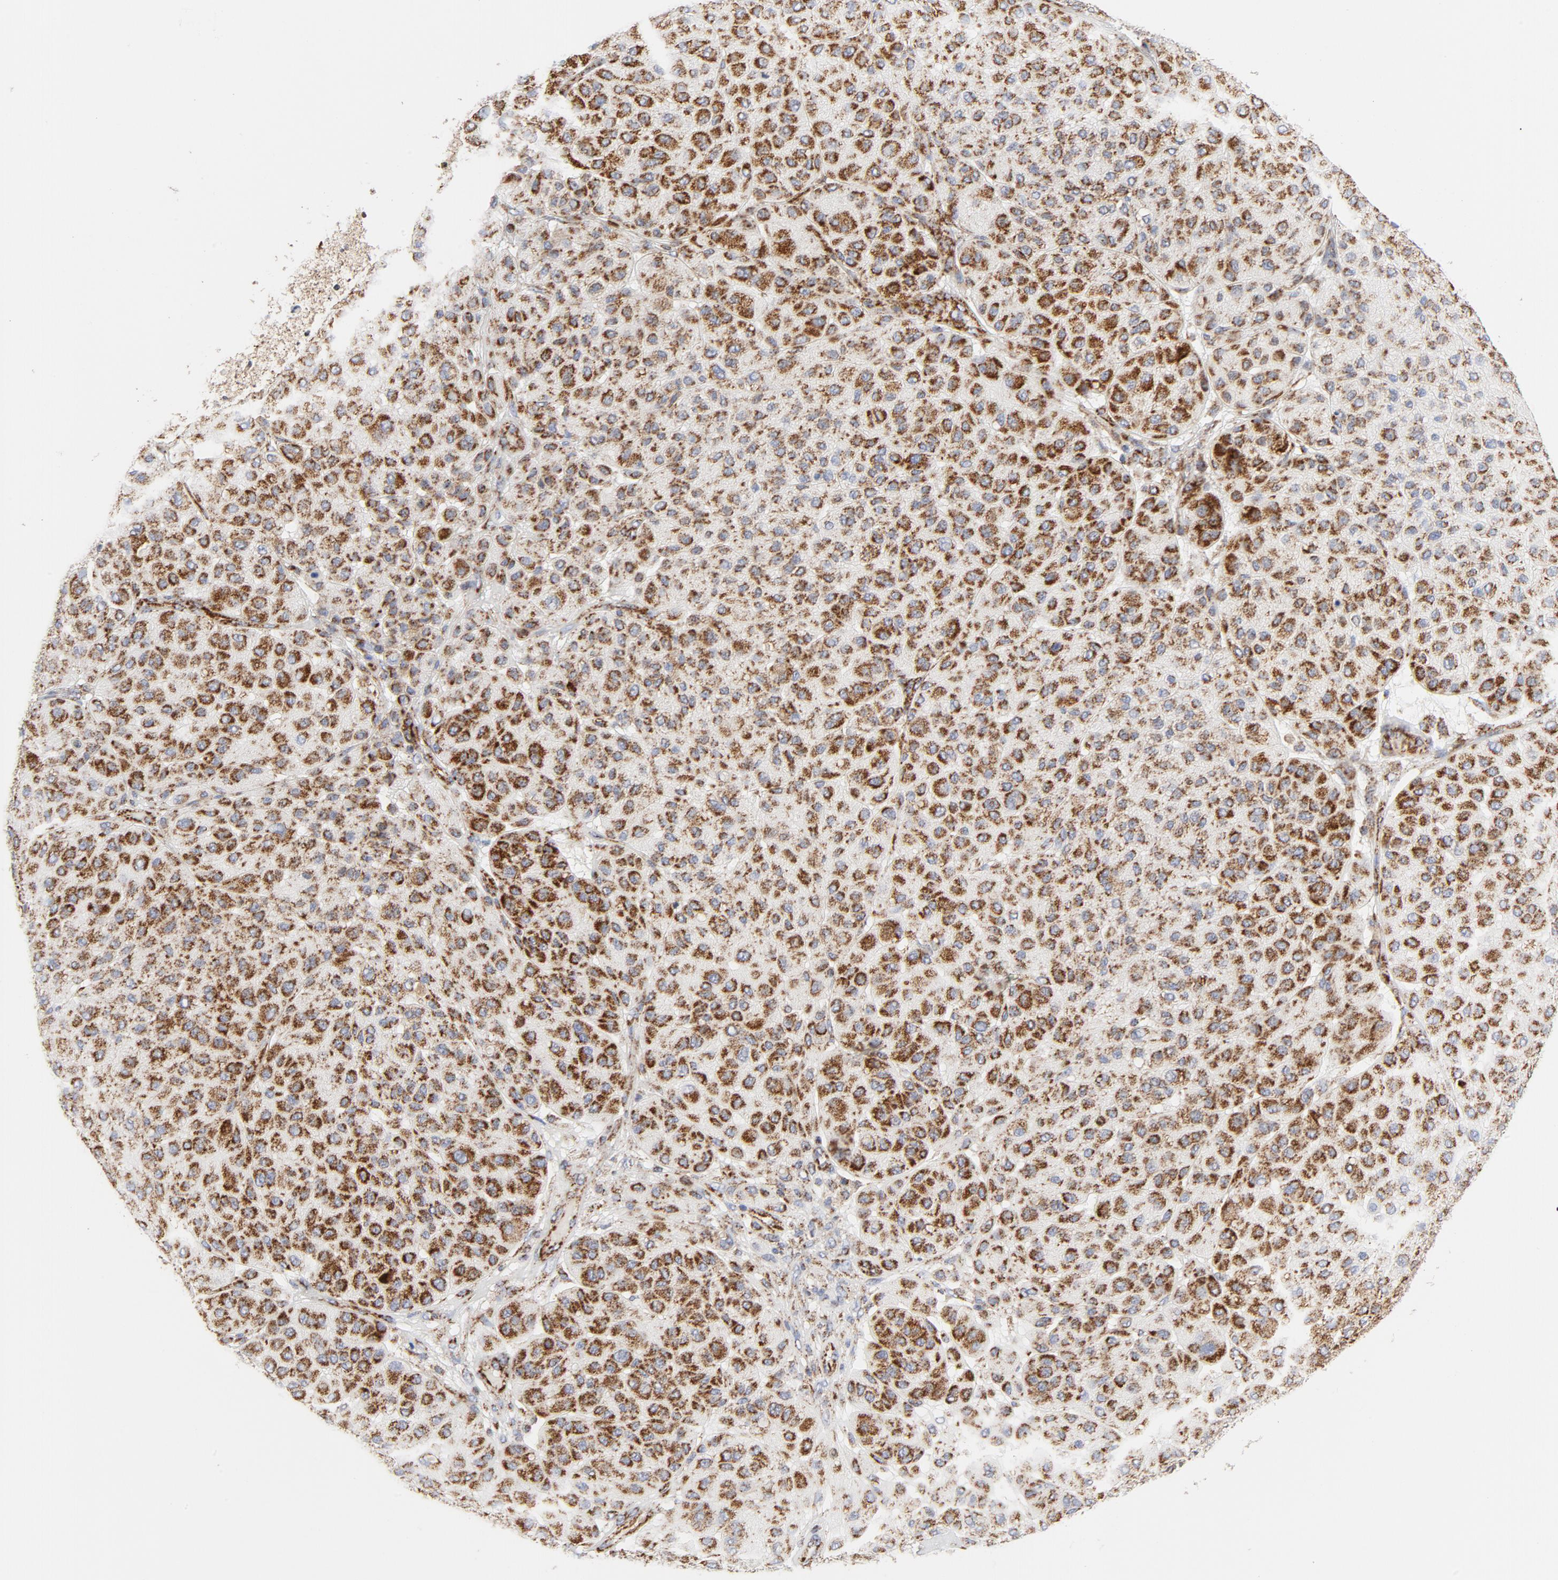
{"staining": {"intensity": "strong", "quantity": ">75%", "location": "cytoplasmic/membranous"}, "tissue": "melanoma", "cell_type": "Tumor cells", "image_type": "cancer", "snomed": [{"axis": "morphology", "description": "Normal tissue, NOS"}, {"axis": "morphology", "description": "Malignant melanoma, Metastatic site"}, {"axis": "topography", "description": "Skin"}], "caption": "This is a micrograph of immunohistochemistry (IHC) staining of malignant melanoma (metastatic site), which shows strong expression in the cytoplasmic/membranous of tumor cells.", "gene": "CYCS", "patient": {"sex": "male", "age": 41}}